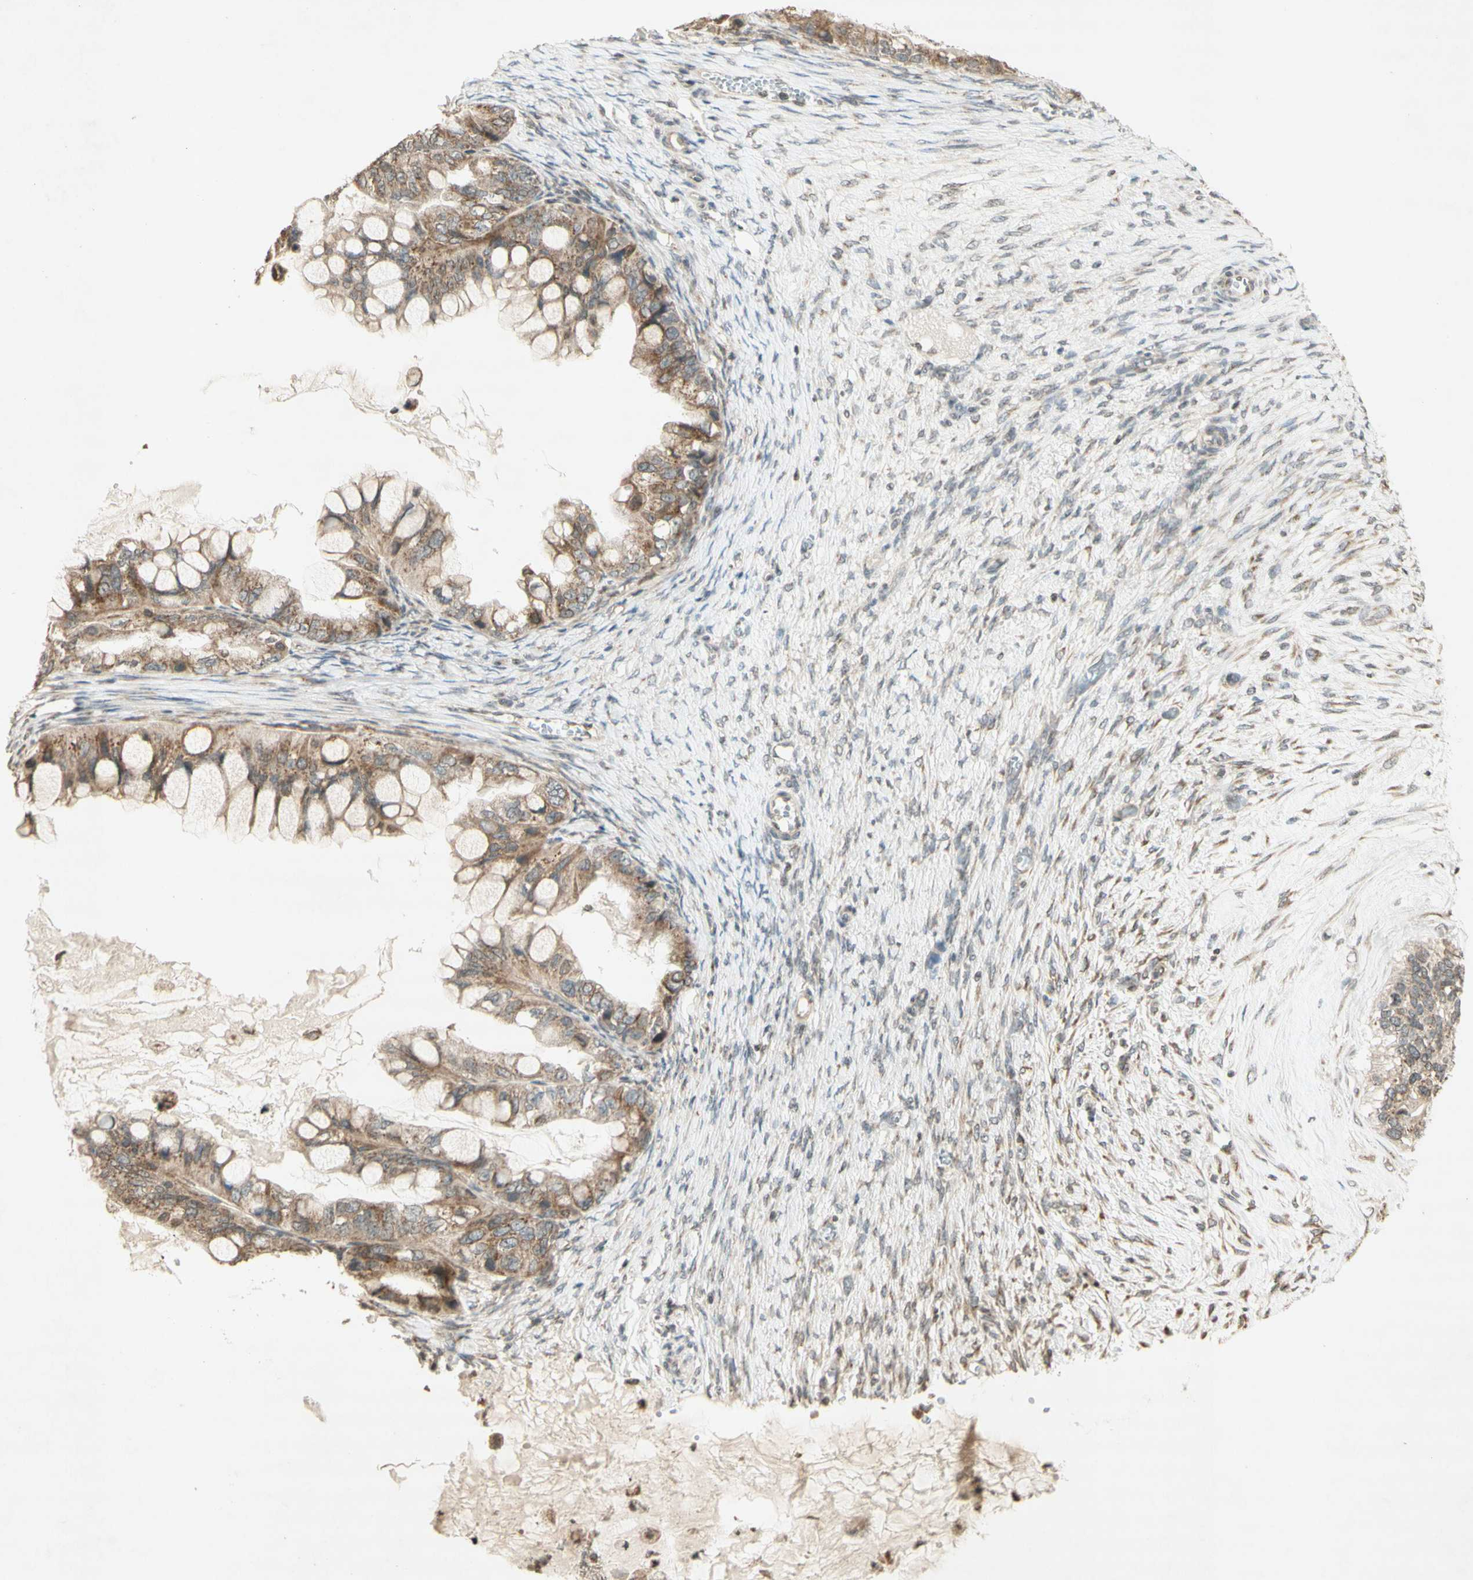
{"staining": {"intensity": "moderate", "quantity": "25%-75%", "location": "cytoplasmic/membranous"}, "tissue": "ovarian cancer", "cell_type": "Tumor cells", "image_type": "cancer", "snomed": [{"axis": "morphology", "description": "Cystadenocarcinoma, mucinous, NOS"}, {"axis": "topography", "description": "Ovary"}], "caption": "DAB immunohistochemical staining of ovarian mucinous cystadenocarcinoma displays moderate cytoplasmic/membranous protein expression in about 25%-75% of tumor cells.", "gene": "CCNI", "patient": {"sex": "female", "age": 80}}